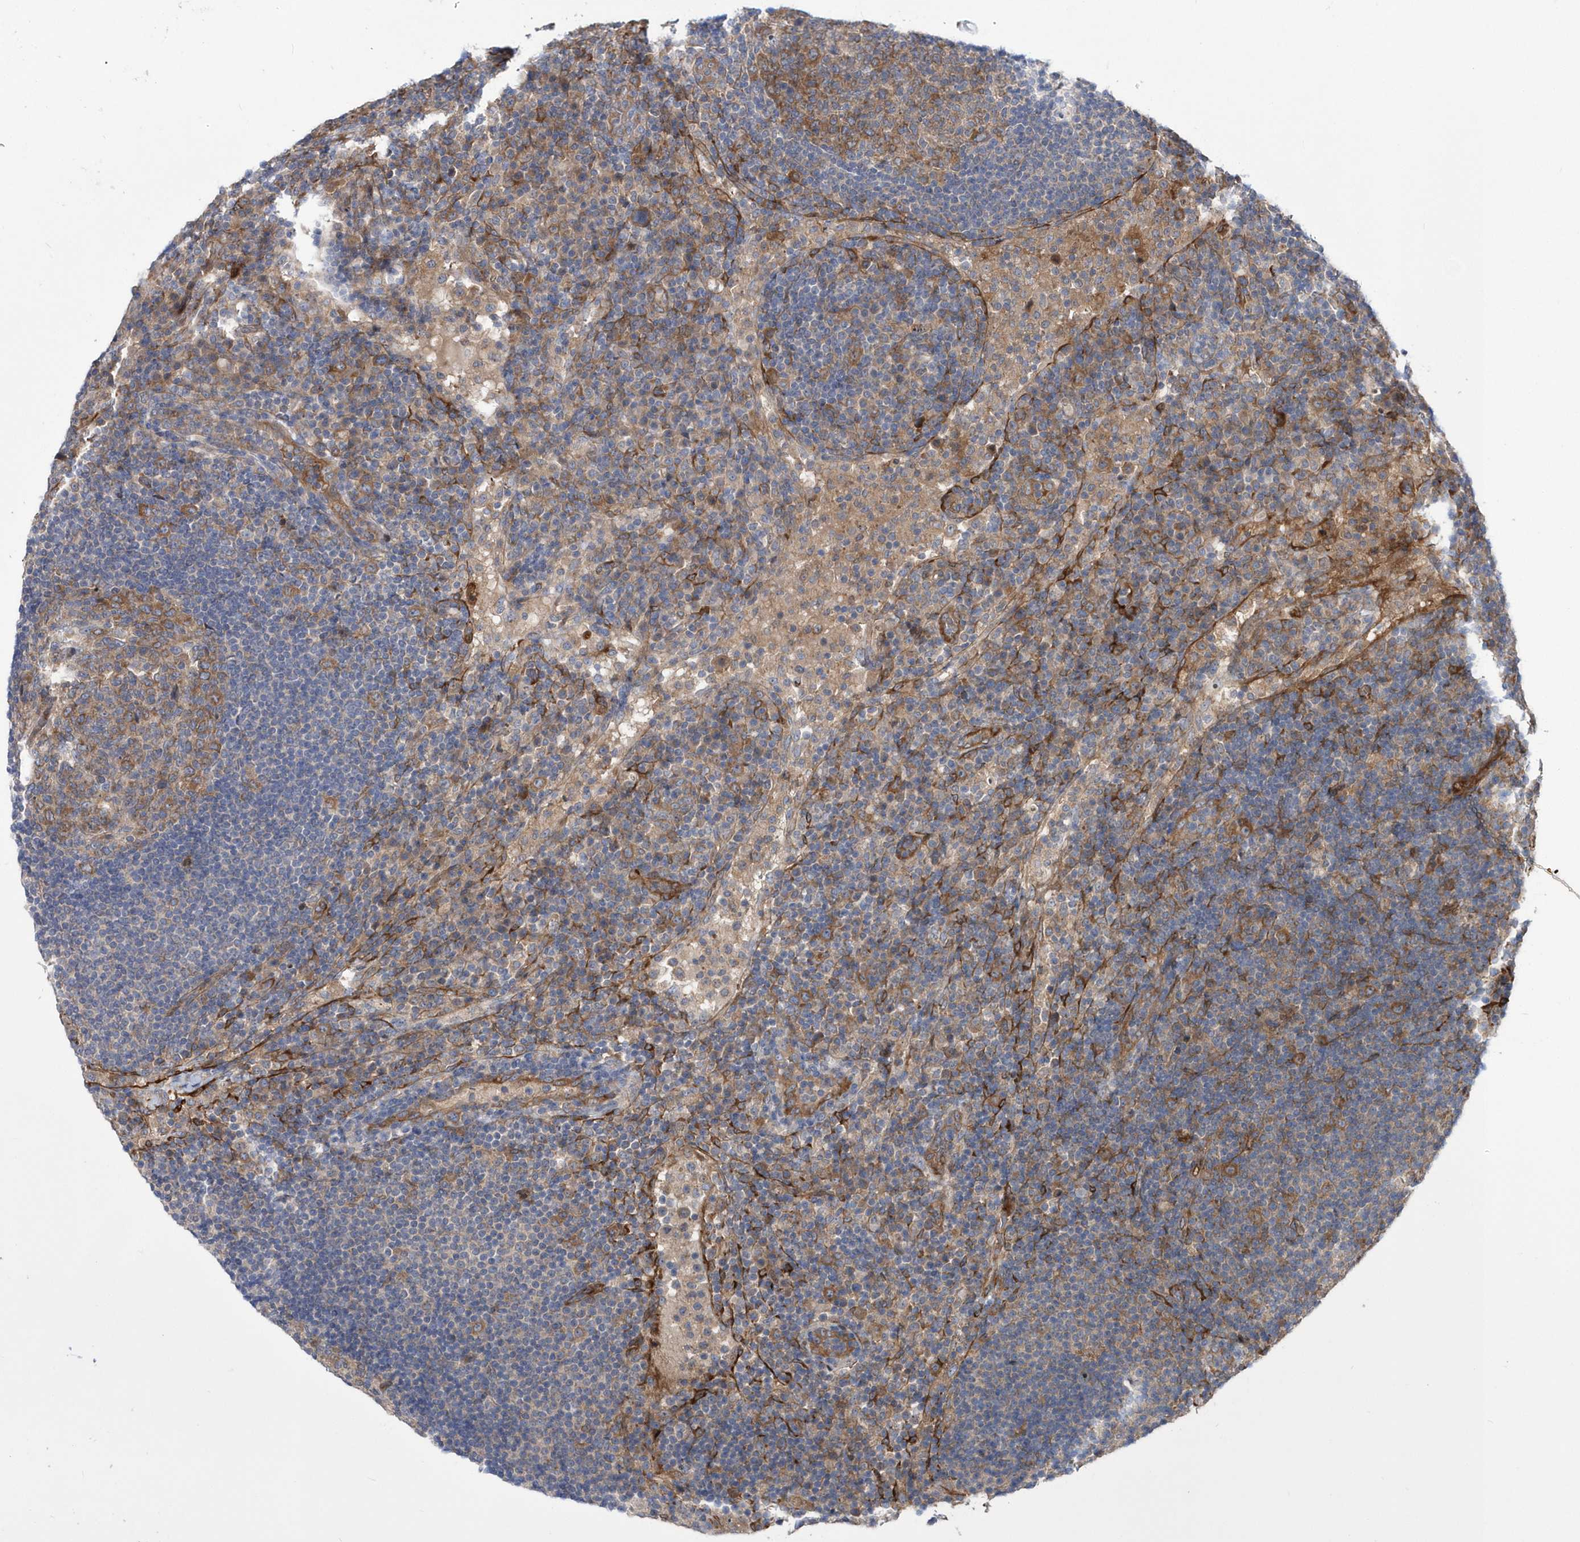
{"staining": {"intensity": "moderate", "quantity": ">75%", "location": "cytoplasmic/membranous"}, "tissue": "lymph node", "cell_type": "Germinal center cells", "image_type": "normal", "snomed": [{"axis": "morphology", "description": "Normal tissue, NOS"}, {"axis": "topography", "description": "Lymph node"}], "caption": "A micrograph showing moderate cytoplasmic/membranous staining in about >75% of germinal center cells in normal lymph node, as visualized by brown immunohistochemical staining.", "gene": "DSPP", "patient": {"sex": "female", "age": 53}}